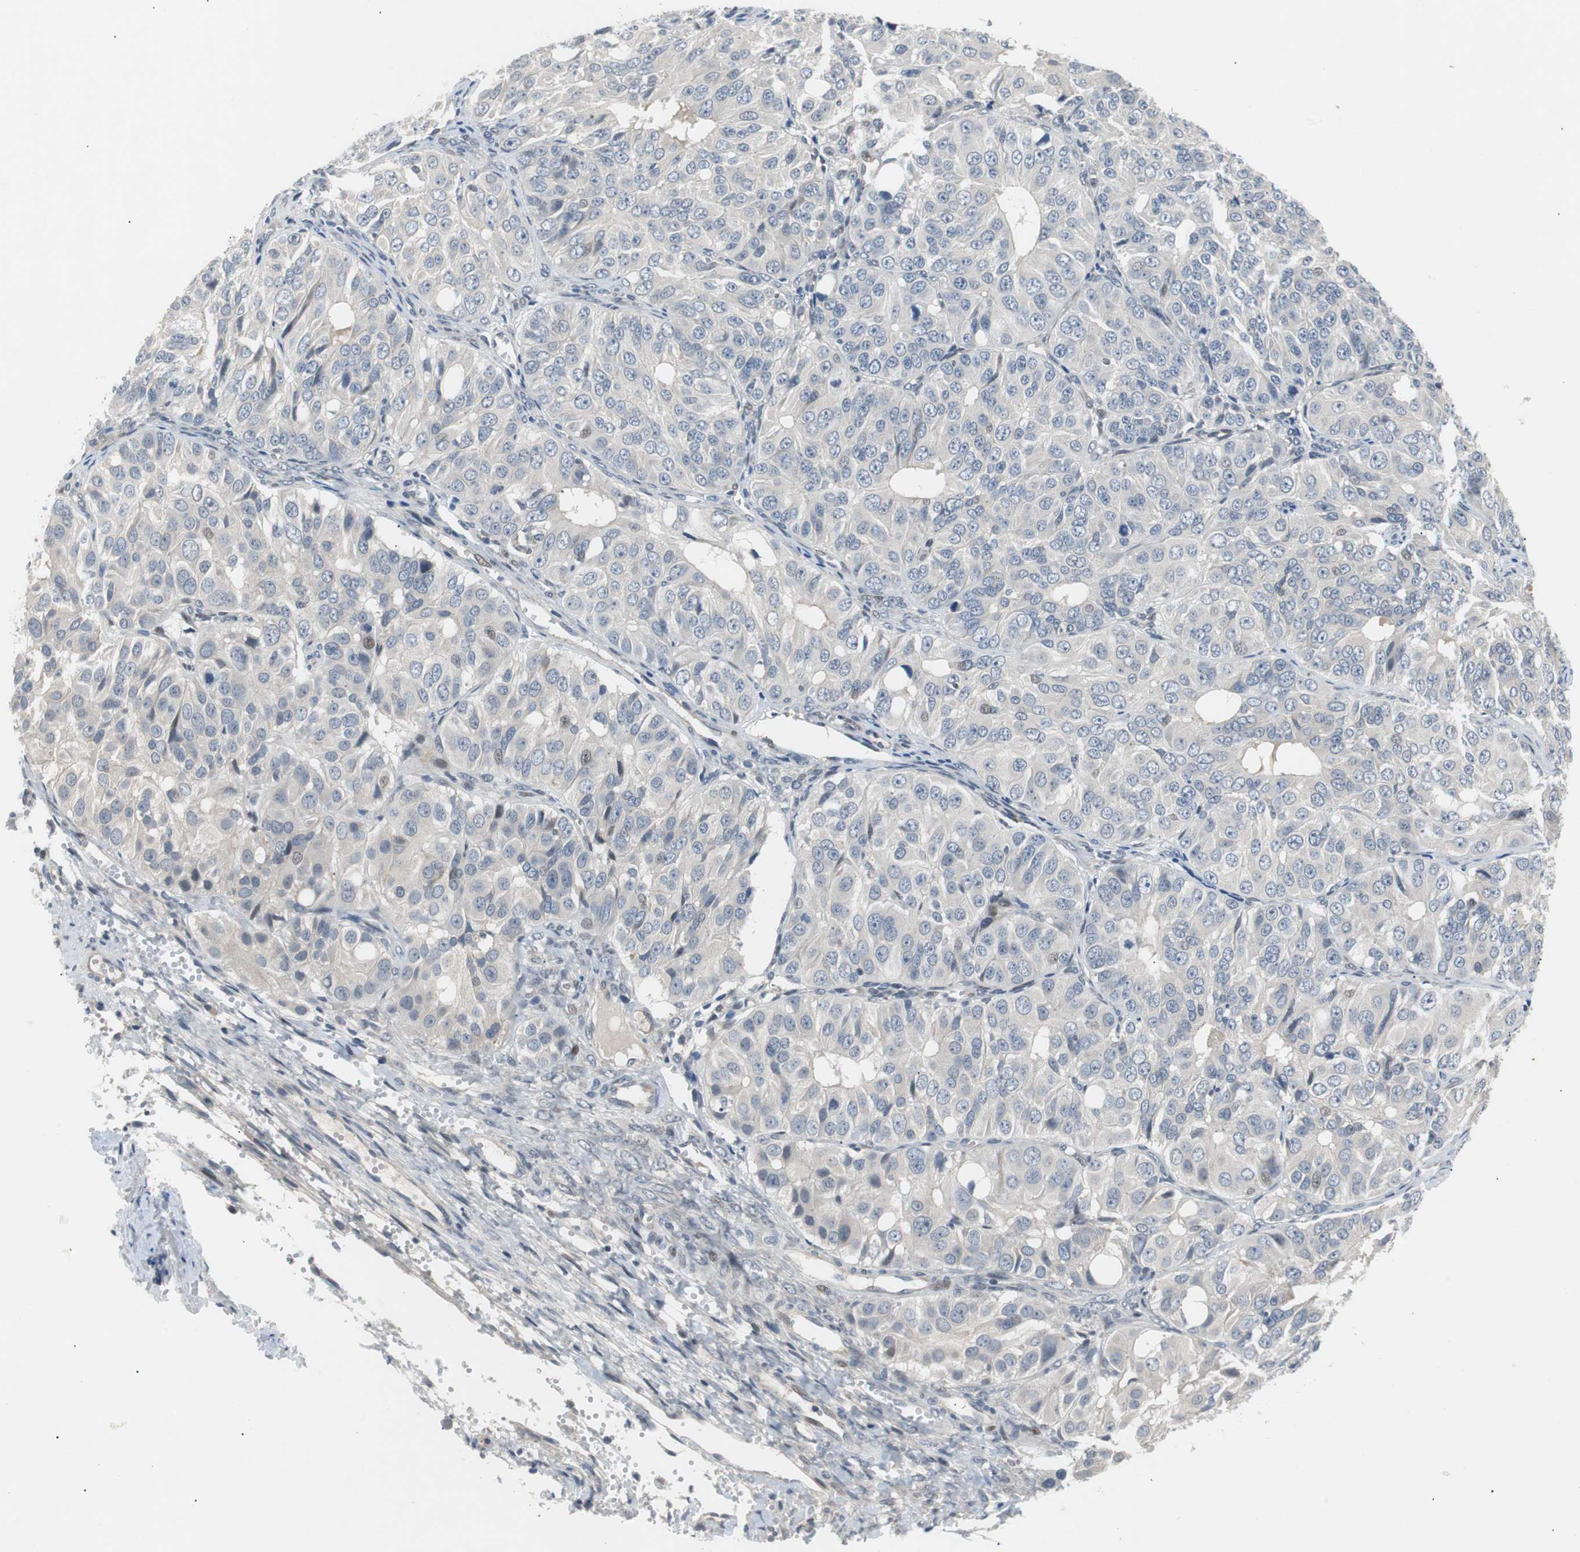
{"staining": {"intensity": "negative", "quantity": "none", "location": "none"}, "tissue": "ovarian cancer", "cell_type": "Tumor cells", "image_type": "cancer", "snomed": [{"axis": "morphology", "description": "Carcinoma, endometroid"}, {"axis": "topography", "description": "Ovary"}], "caption": "DAB immunohistochemical staining of ovarian cancer (endometroid carcinoma) demonstrates no significant expression in tumor cells.", "gene": "MAP2K4", "patient": {"sex": "female", "age": 51}}